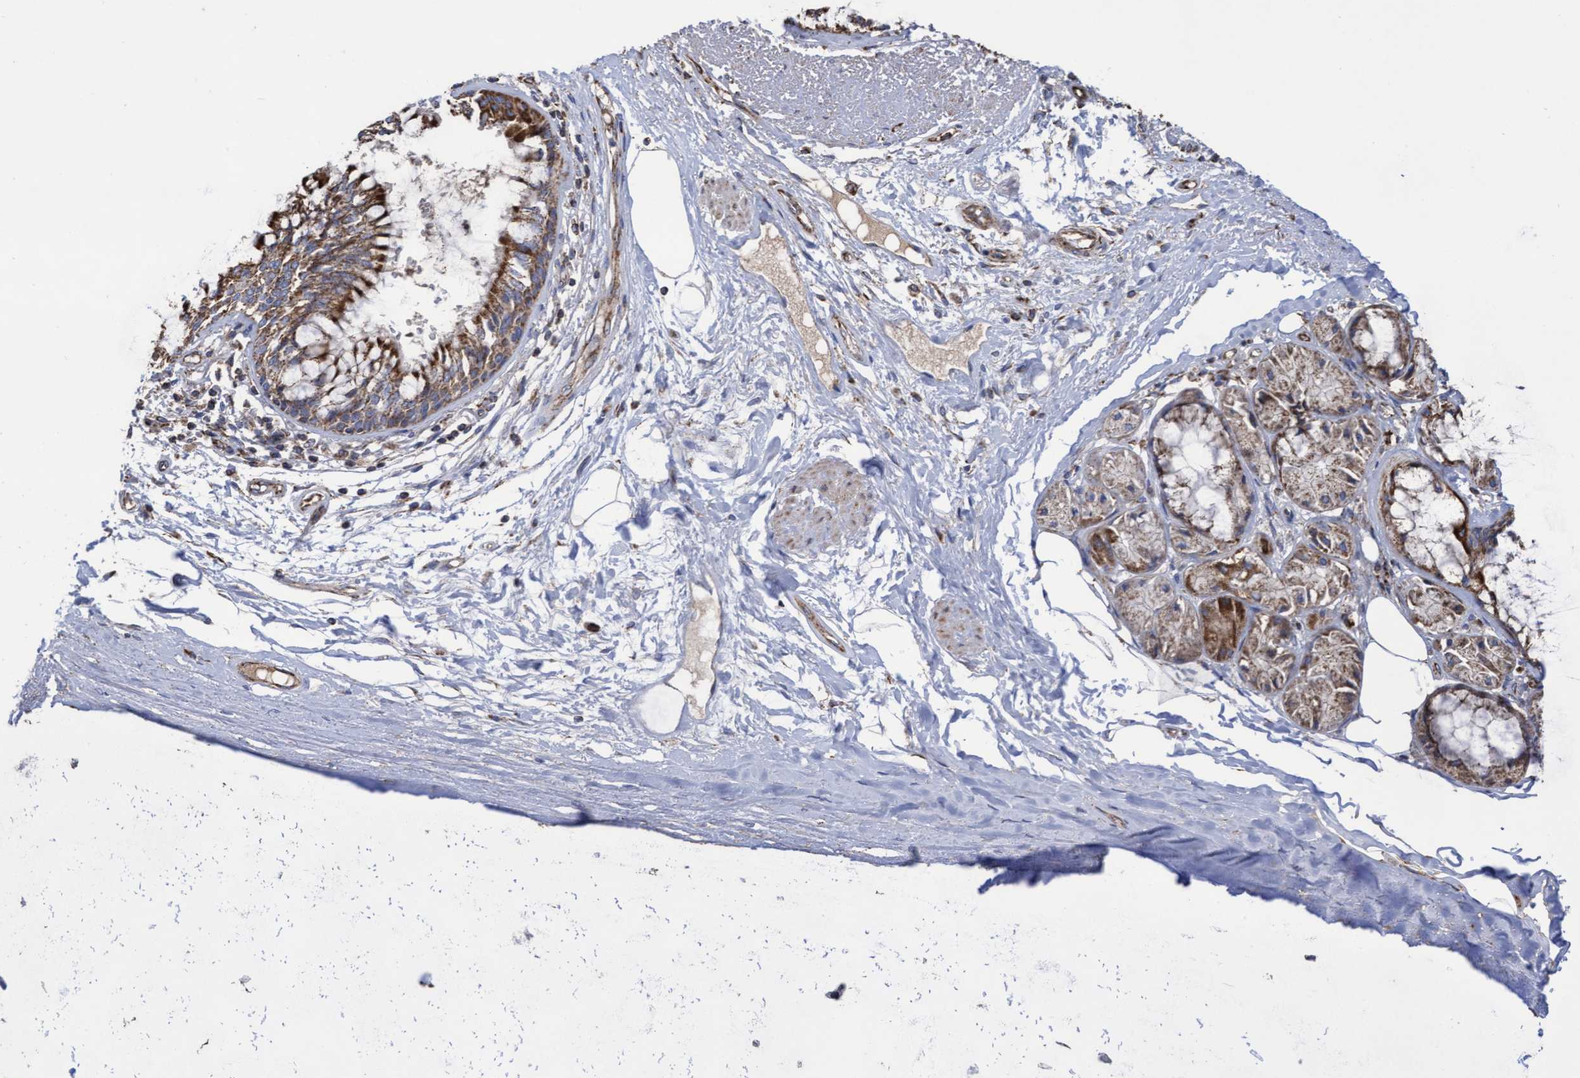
{"staining": {"intensity": "moderate", "quantity": ">75%", "location": "cytoplasmic/membranous"}, "tissue": "bronchus", "cell_type": "Respiratory epithelial cells", "image_type": "normal", "snomed": [{"axis": "morphology", "description": "Normal tissue, NOS"}, {"axis": "topography", "description": "Bronchus"}], "caption": "IHC micrograph of unremarkable bronchus: bronchus stained using immunohistochemistry displays medium levels of moderate protein expression localized specifically in the cytoplasmic/membranous of respiratory epithelial cells, appearing as a cytoplasmic/membranous brown color.", "gene": "COBL", "patient": {"sex": "male", "age": 66}}